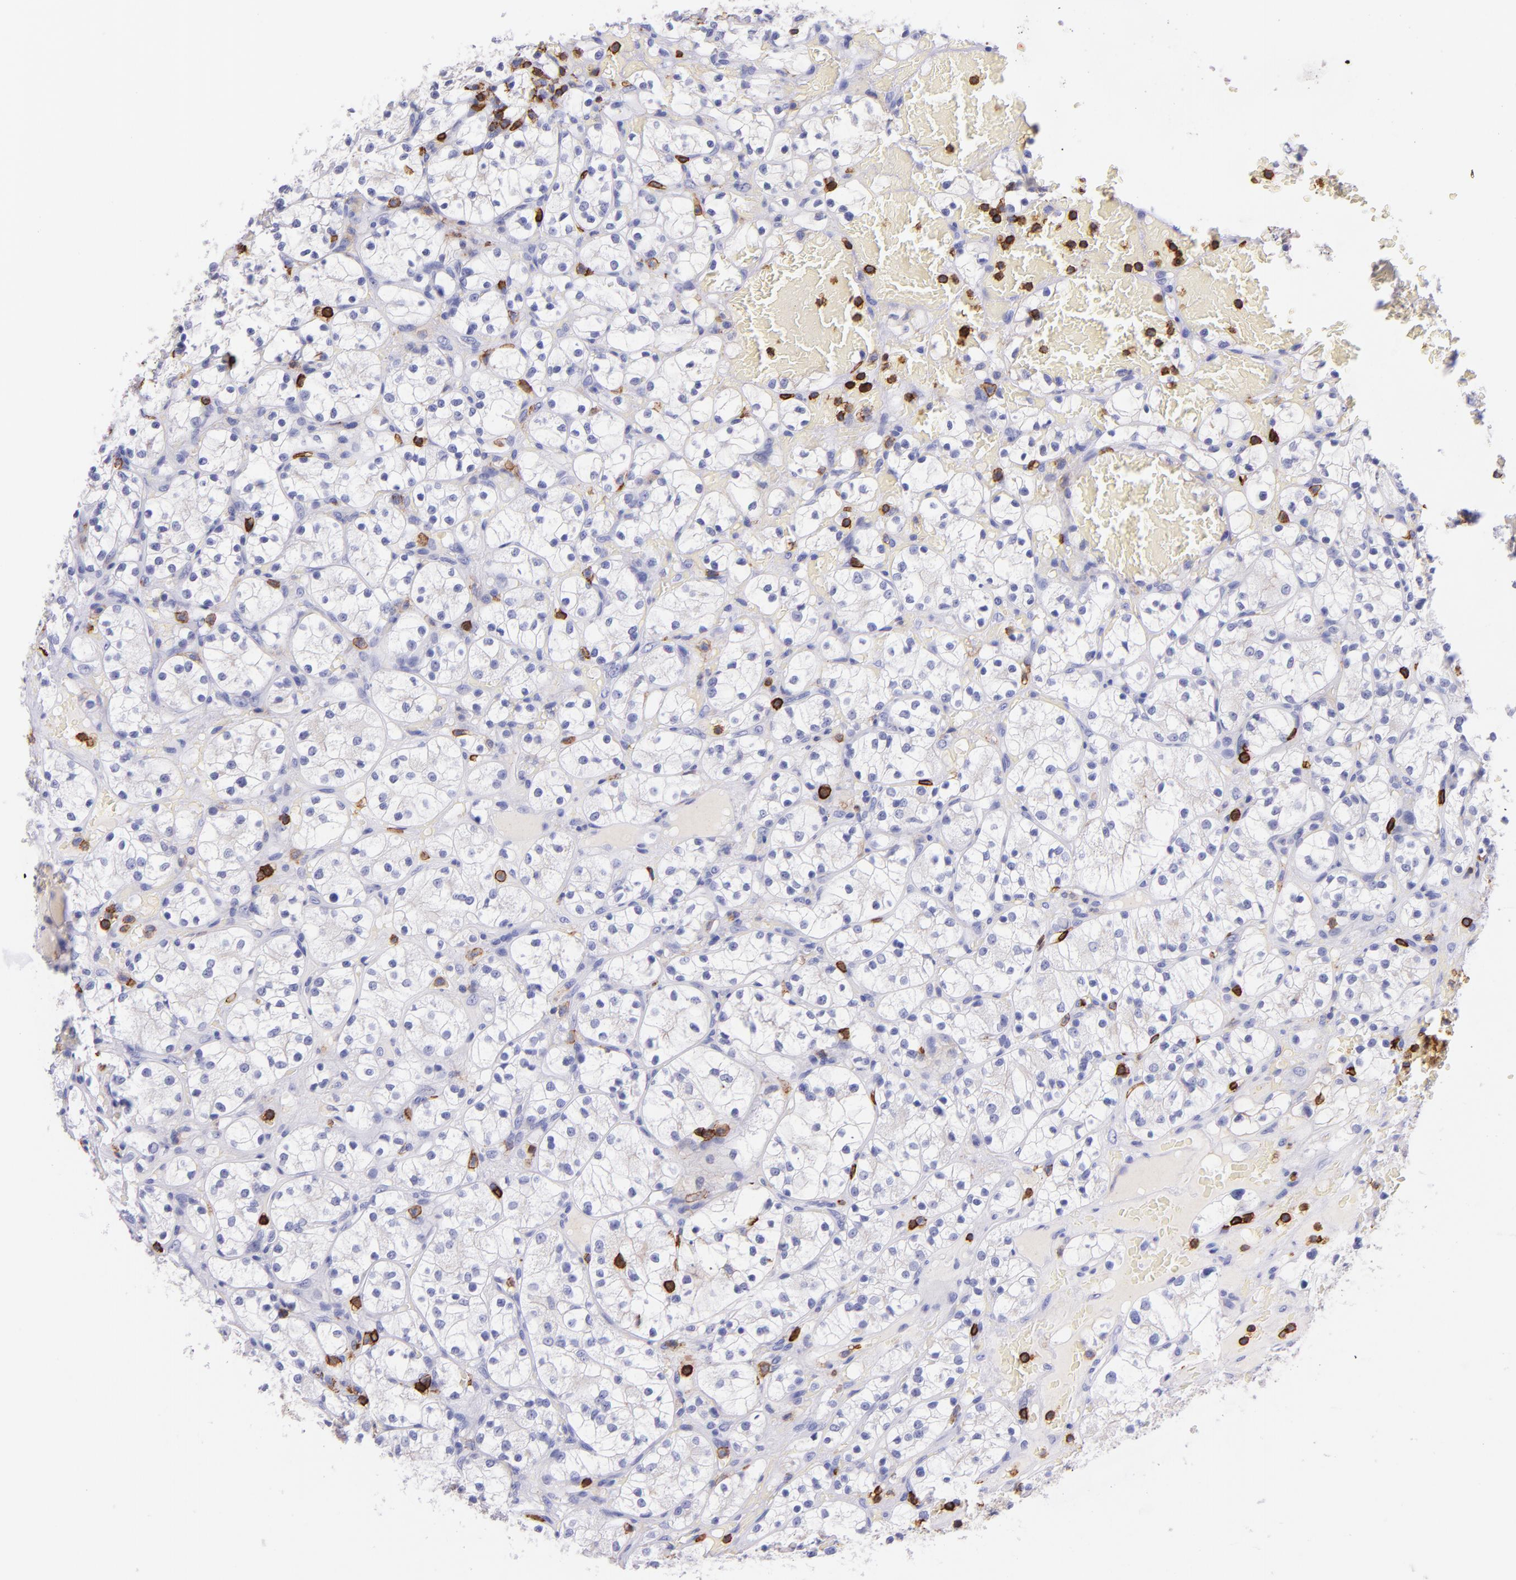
{"staining": {"intensity": "negative", "quantity": "none", "location": "none"}, "tissue": "renal cancer", "cell_type": "Tumor cells", "image_type": "cancer", "snomed": [{"axis": "morphology", "description": "Adenocarcinoma, NOS"}, {"axis": "topography", "description": "Kidney"}], "caption": "The image displays no staining of tumor cells in renal adenocarcinoma.", "gene": "SPN", "patient": {"sex": "female", "age": 60}}